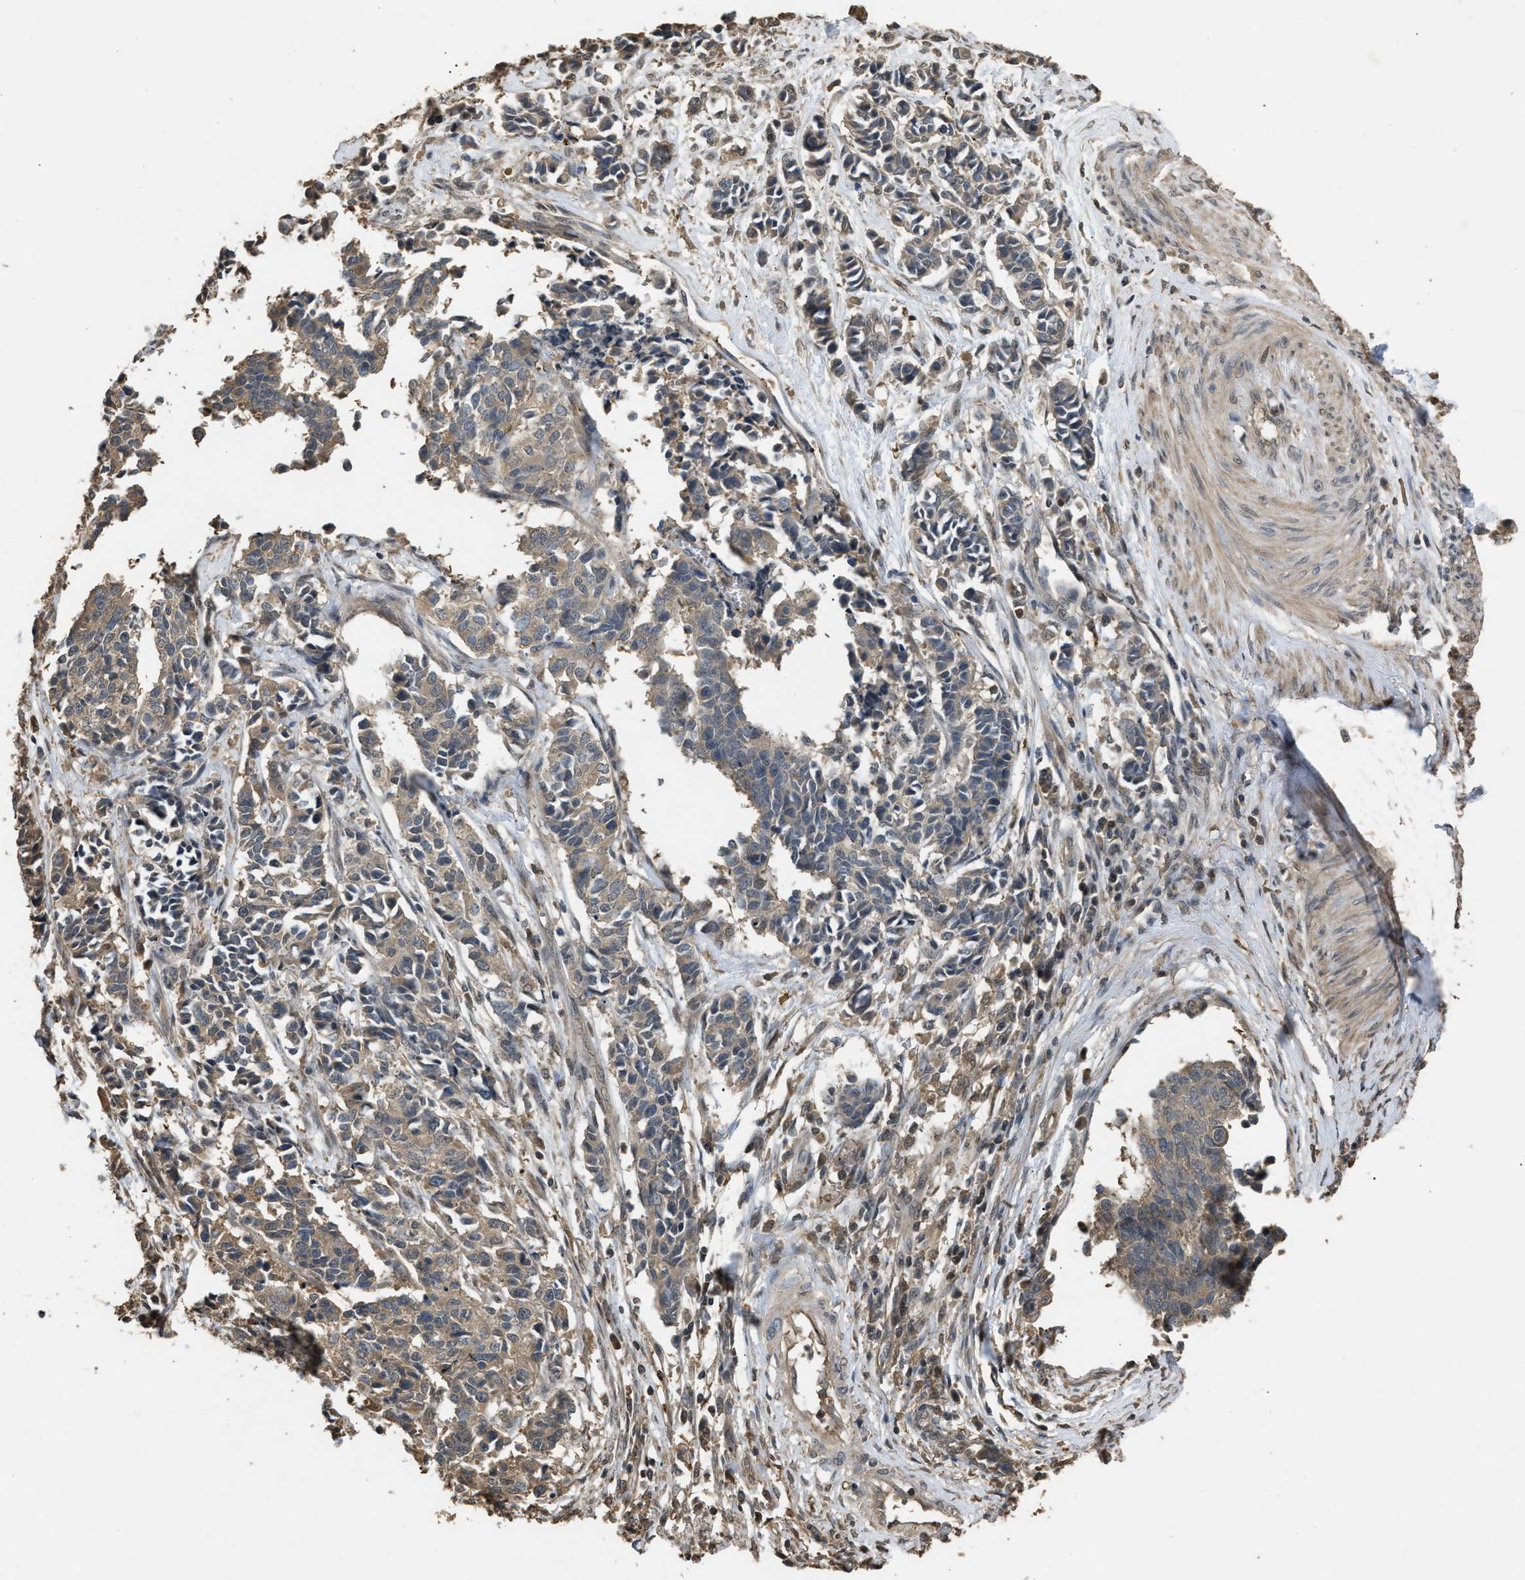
{"staining": {"intensity": "weak", "quantity": "<25%", "location": "cytoplasmic/membranous"}, "tissue": "cervical cancer", "cell_type": "Tumor cells", "image_type": "cancer", "snomed": [{"axis": "morphology", "description": "Normal tissue, NOS"}, {"axis": "morphology", "description": "Squamous cell carcinoma, NOS"}, {"axis": "topography", "description": "Cervix"}], "caption": "The micrograph displays no significant expression in tumor cells of cervical cancer. (DAB immunohistochemistry (IHC), high magnification).", "gene": "ARHGDIA", "patient": {"sex": "female", "age": 35}}